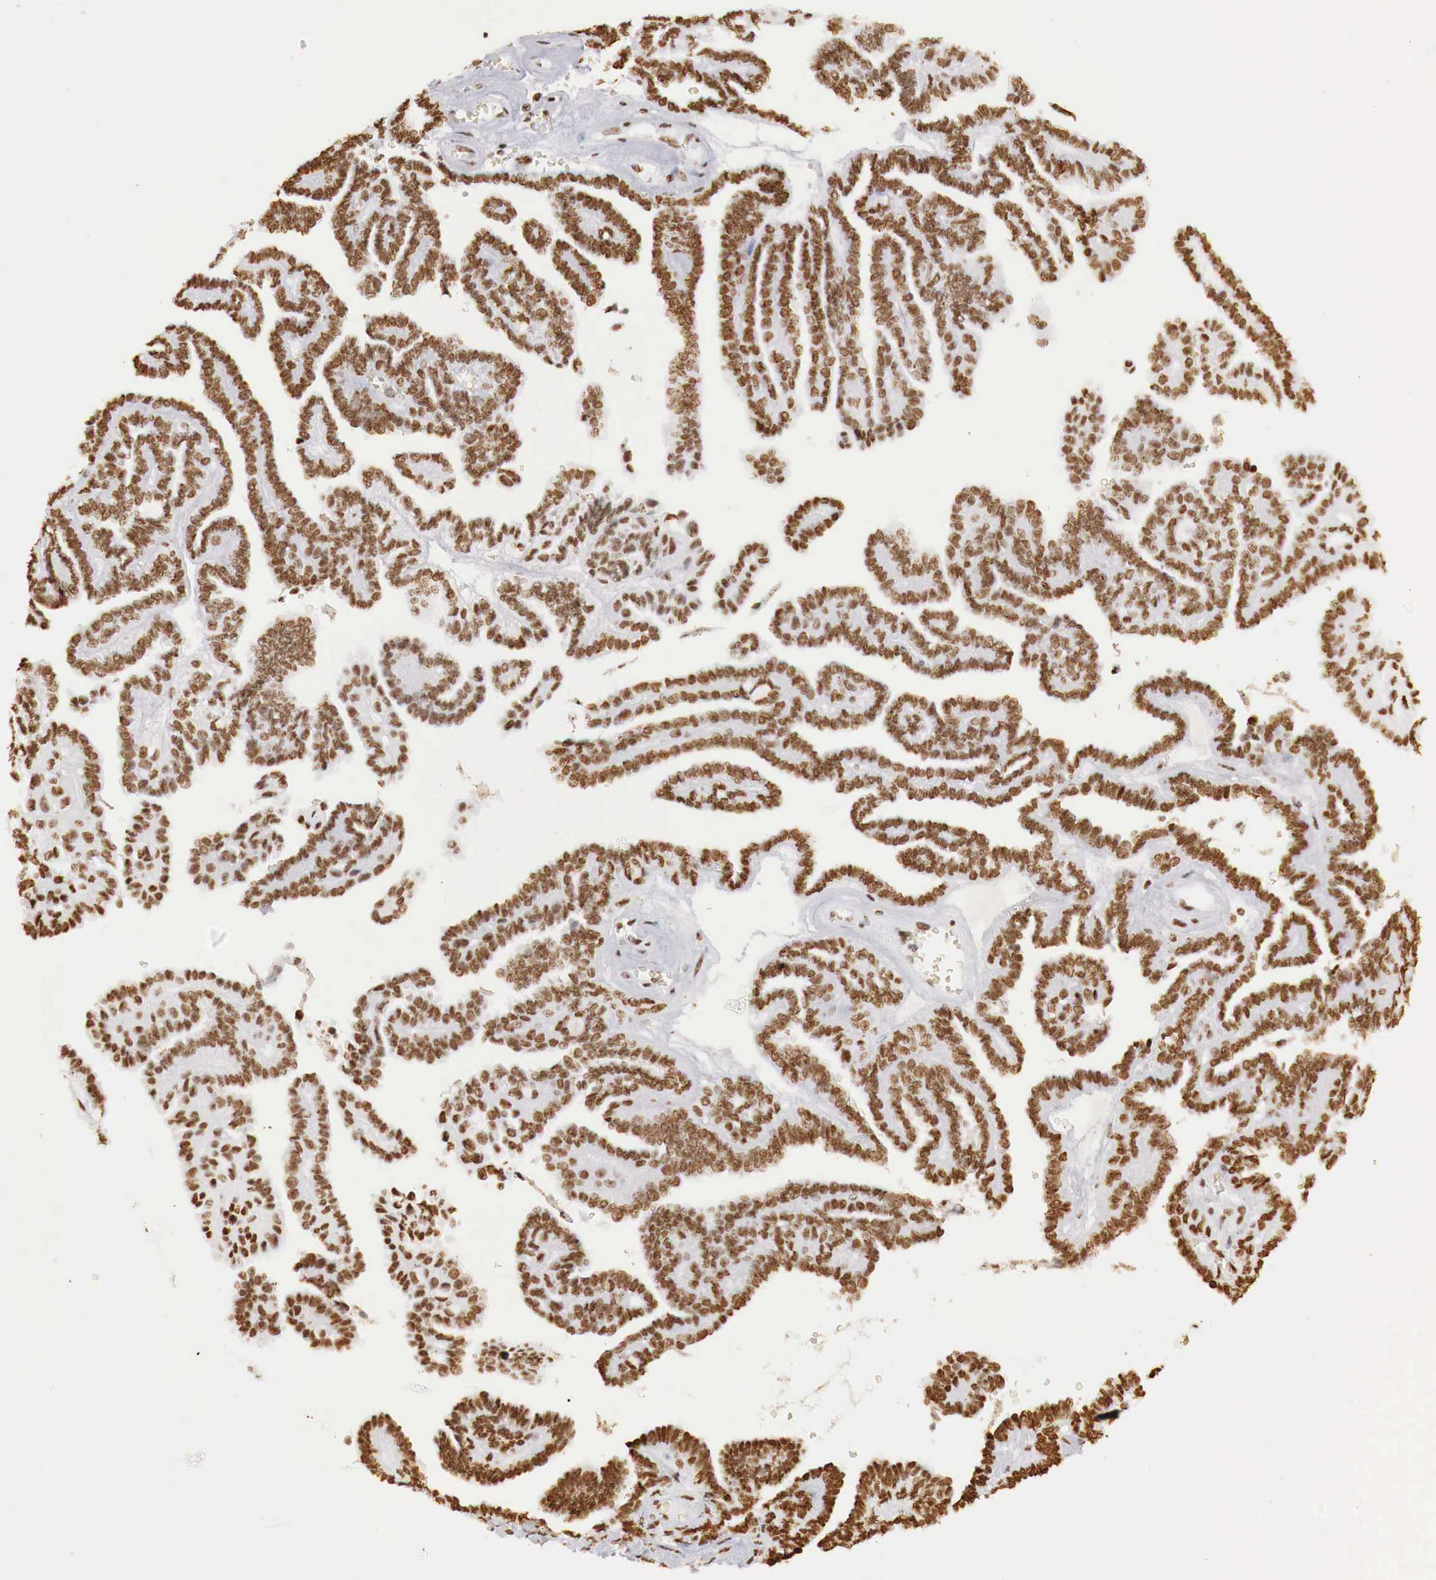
{"staining": {"intensity": "strong", "quantity": ">75%", "location": "nuclear"}, "tissue": "ovarian cancer", "cell_type": "Tumor cells", "image_type": "cancer", "snomed": [{"axis": "morphology", "description": "Cystadenocarcinoma, serous, NOS"}, {"axis": "topography", "description": "Ovary"}], "caption": "High-power microscopy captured an immunohistochemistry (IHC) micrograph of ovarian cancer (serous cystadenocarcinoma), revealing strong nuclear expression in about >75% of tumor cells.", "gene": "DKC1", "patient": {"sex": "female", "age": 71}}